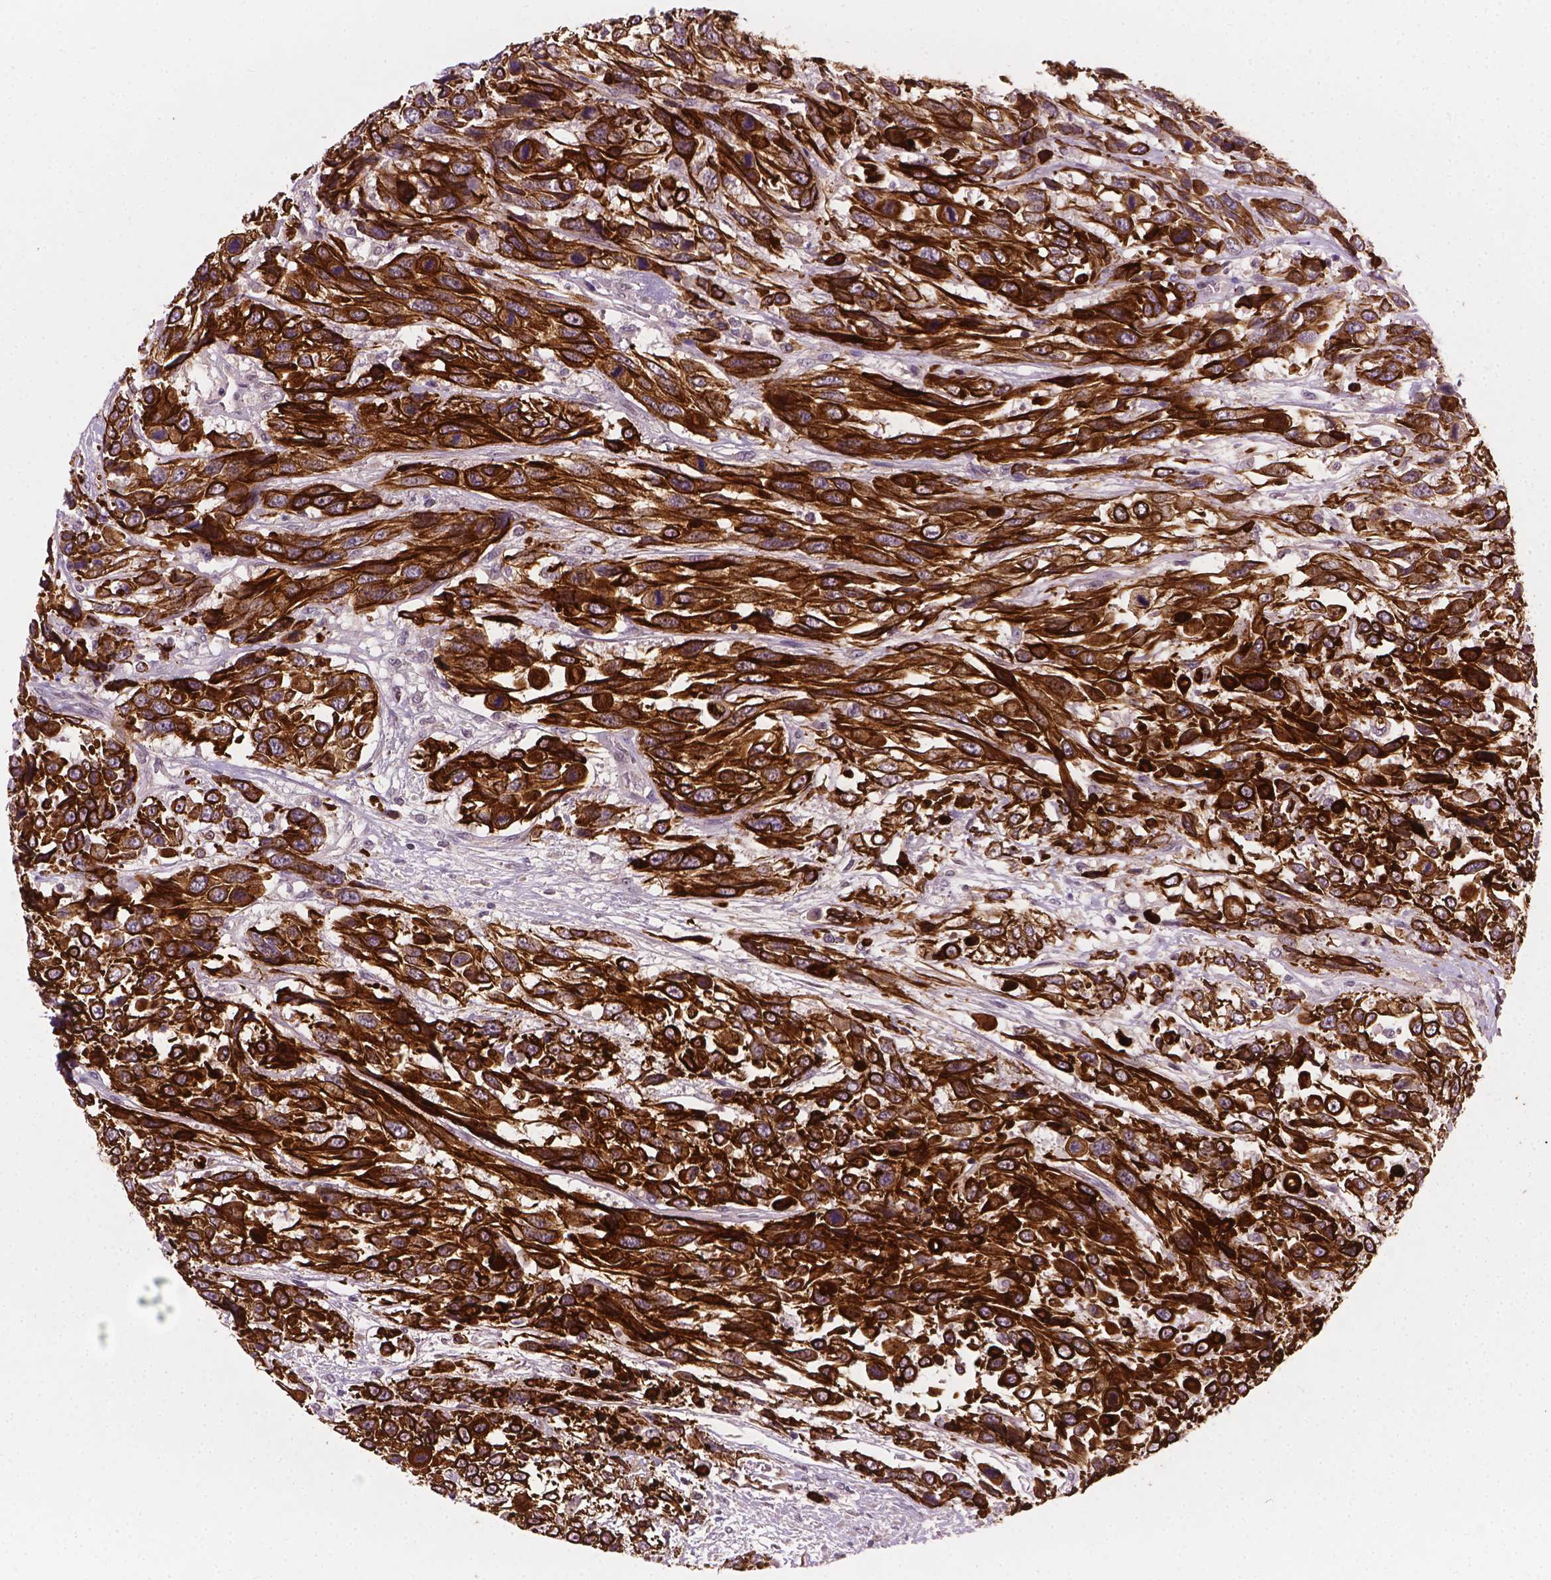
{"staining": {"intensity": "strong", "quantity": "25%-75%", "location": "cytoplasmic/membranous"}, "tissue": "urothelial cancer", "cell_type": "Tumor cells", "image_type": "cancer", "snomed": [{"axis": "morphology", "description": "Urothelial carcinoma, High grade"}, {"axis": "topography", "description": "Urinary bladder"}], "caption": "A brown stain labels strong cytoplasmic/membranous expression of a protein in urothelial cancer tumor cells. (DAB = brown stain, brightfield microscopy at high magnification).", "gene": "KRT17", "patient": {"sex": "female", "age": 70}}